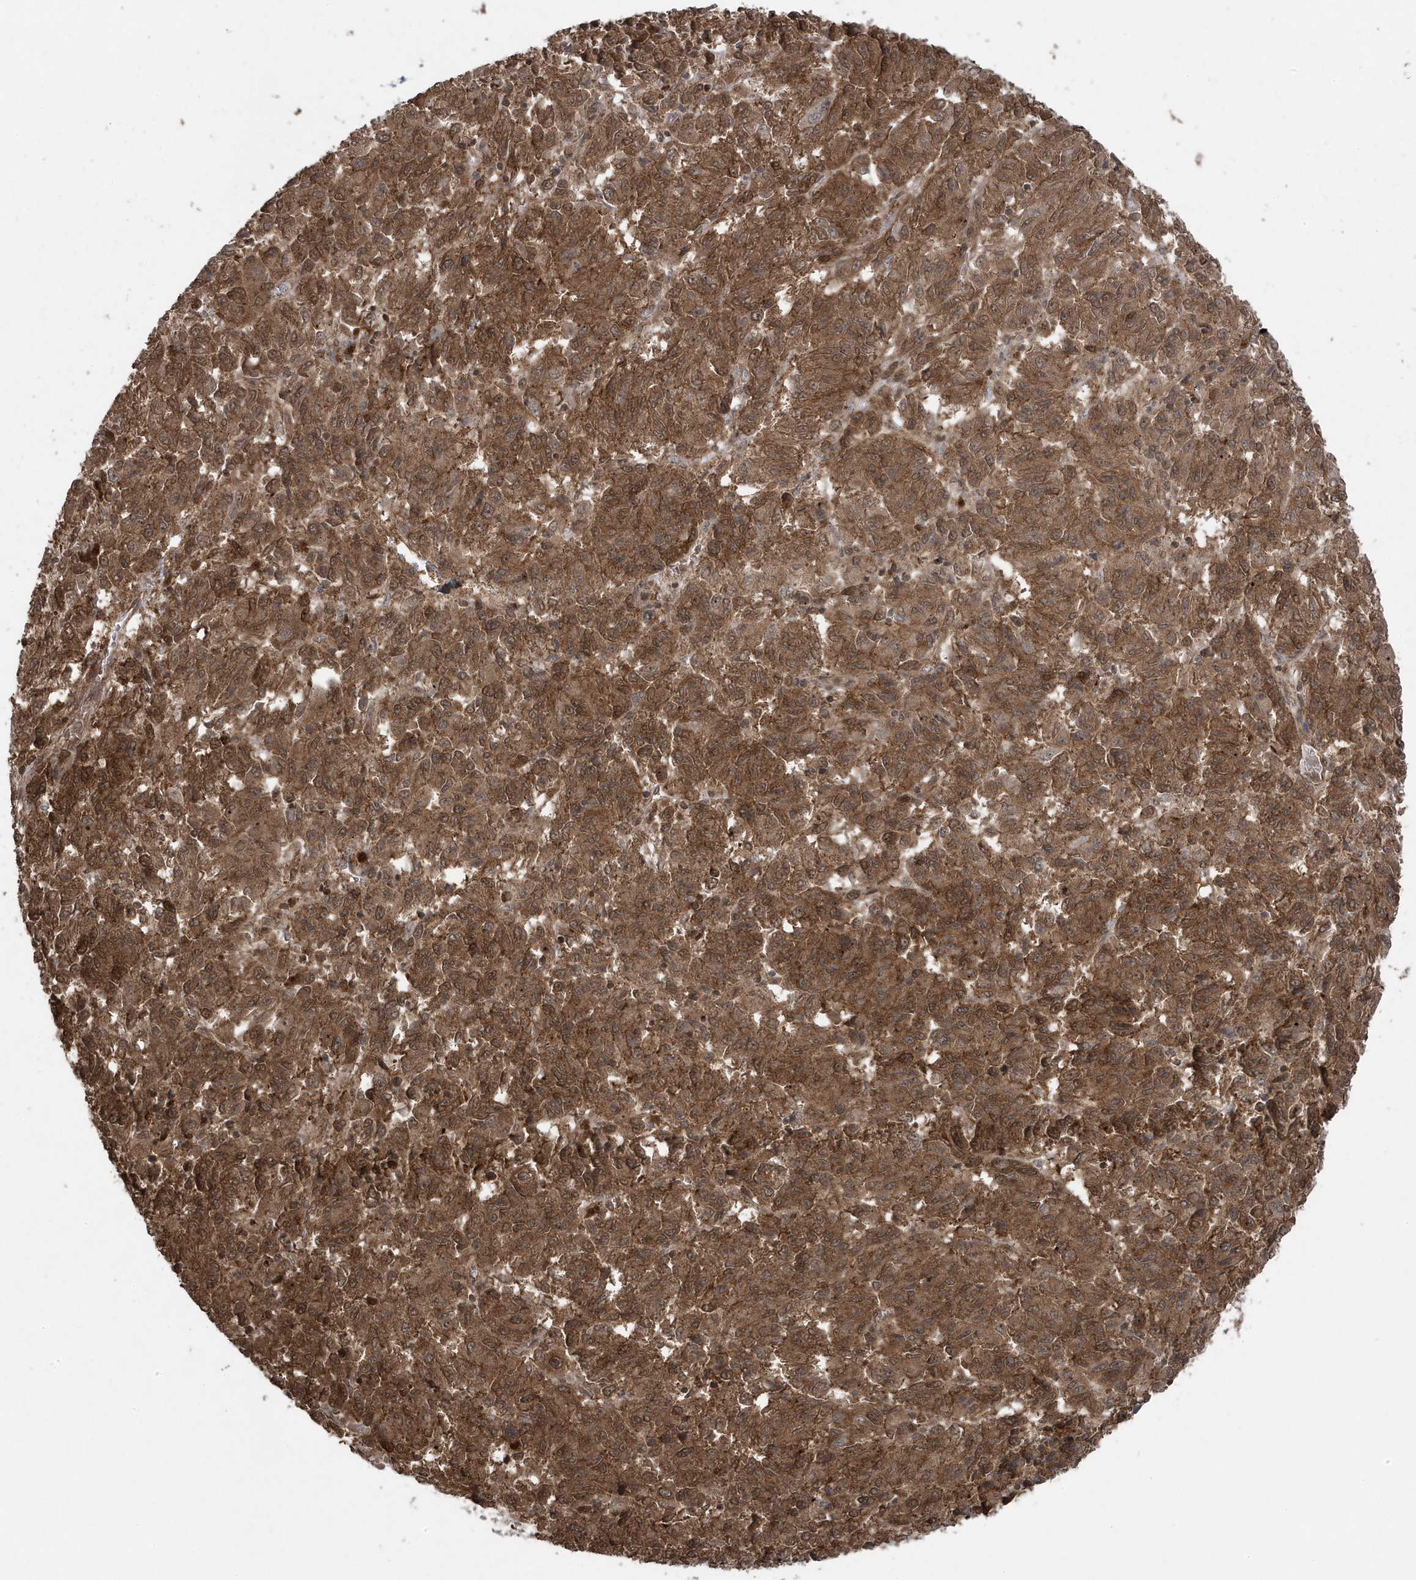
{"staining": {"intensity": "moderate", "quantity": ">75%", "location": "cytoplasmic/membranous,nuclear"}, "tissue": "melanoma", "cell_type": "Tumor cells", "image_type": "cancer", "snomed": [{"axis": "morphology", "description": "Malignant melanoma, Metastatic site"}, {"axis": "topography", "description": "Lung"}], "caption": "IHC image of neoplastic tissue: malignant melanoma (metastatic site) stained using immunohistochemistry demonstrates medium levels of moderate protein expression localized specifically in the cytoplasmic/membranous and nuclear of tumor cells, appearing as a cytoplasmic/membranous and nuclear brown color.", "gene": "MAPK1IP1L", "patient": {"sex": "male", "age": 64}}